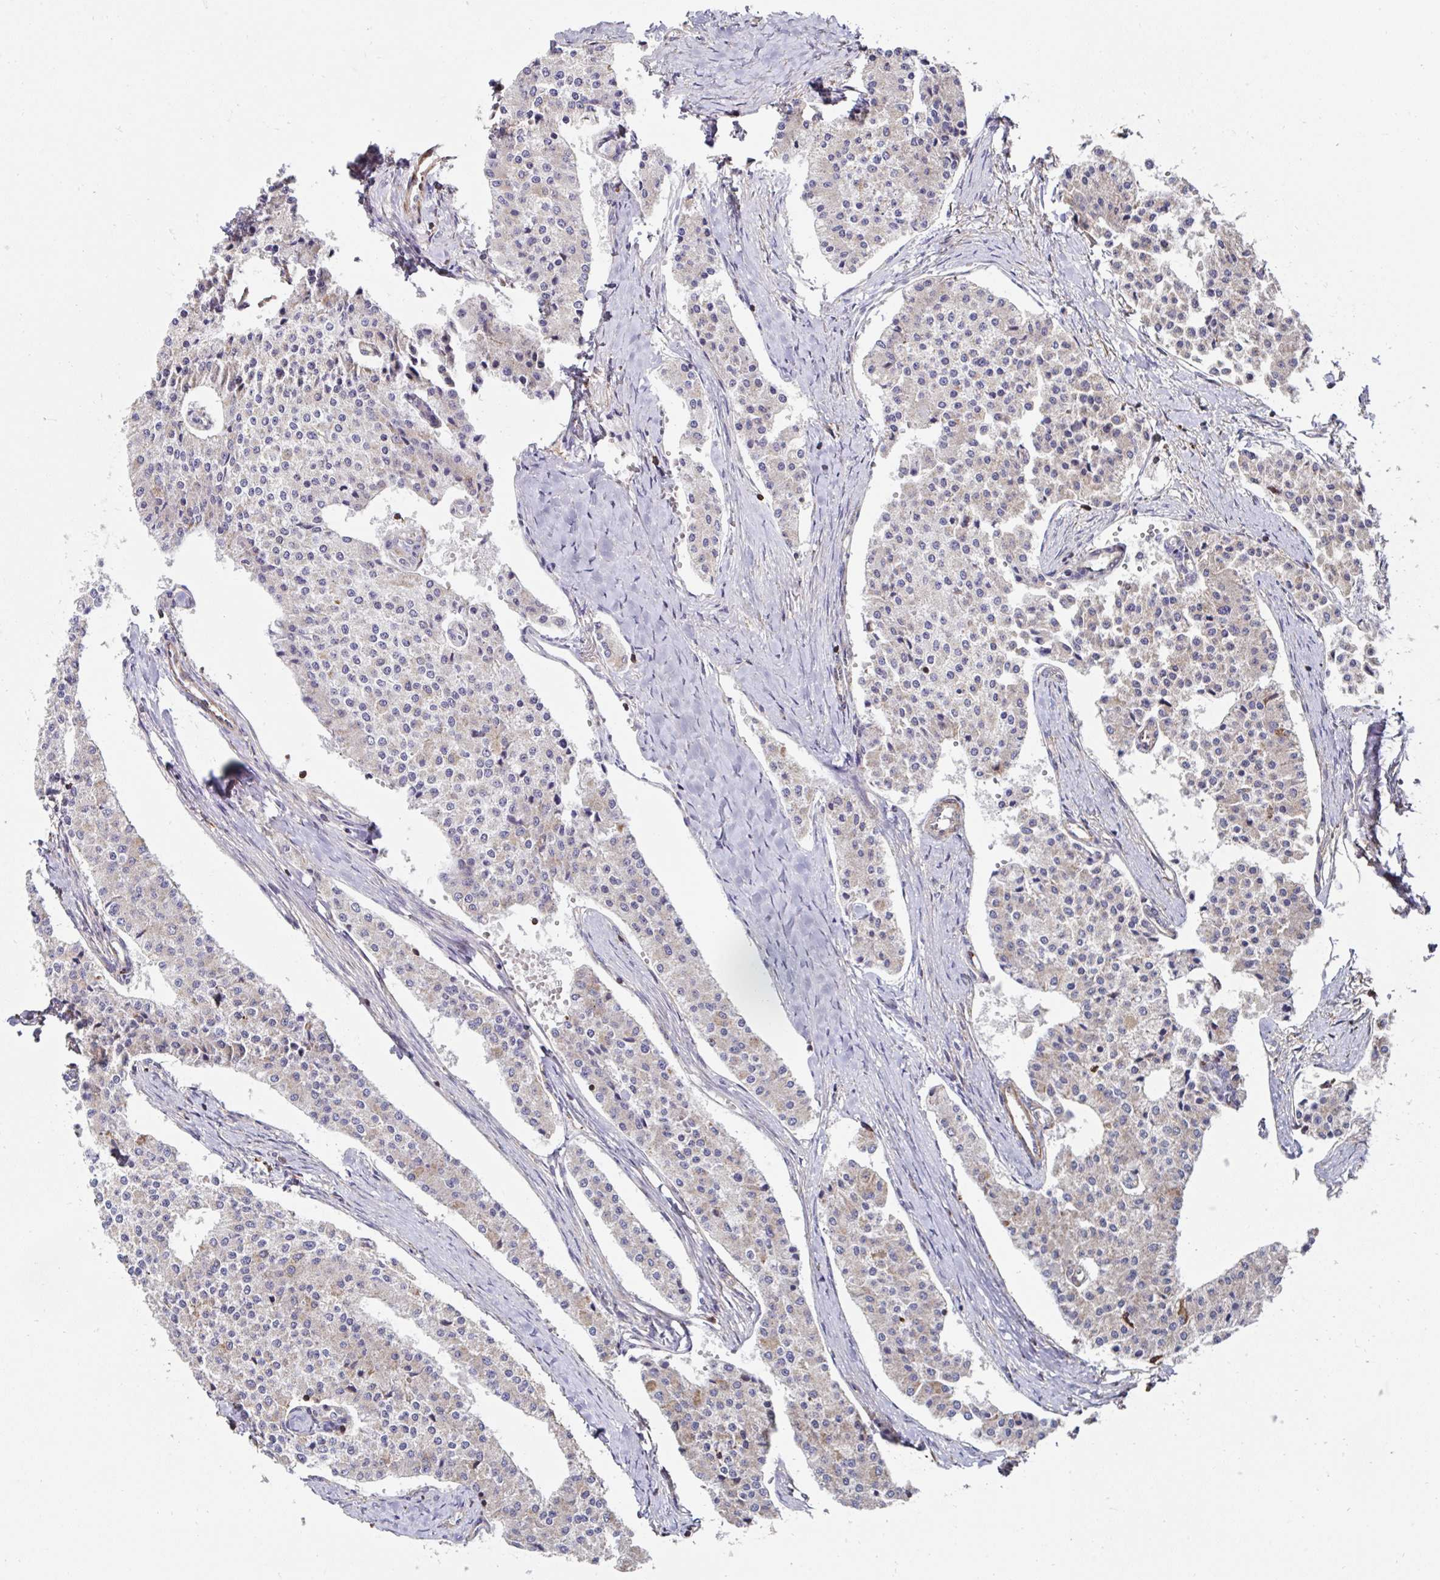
{"staining": {"intensity": "weak", "quantity": "<25%", "location": "cytoplasmic/membranous"}, "tissue": "carcinoid", "cell_type": "Tumor cells", "image_type": "cancer", "snomed": [{"axis": "morphology", "description": "Carcinoid, malignant, NOS"}, {"axis": "topography", "description": "Colon"}], "caption": "An image of human carcinoid is negative for staining in tumor cells.", "gene": "DZANK1", "patient": {"sex": "female", "age": 52}}